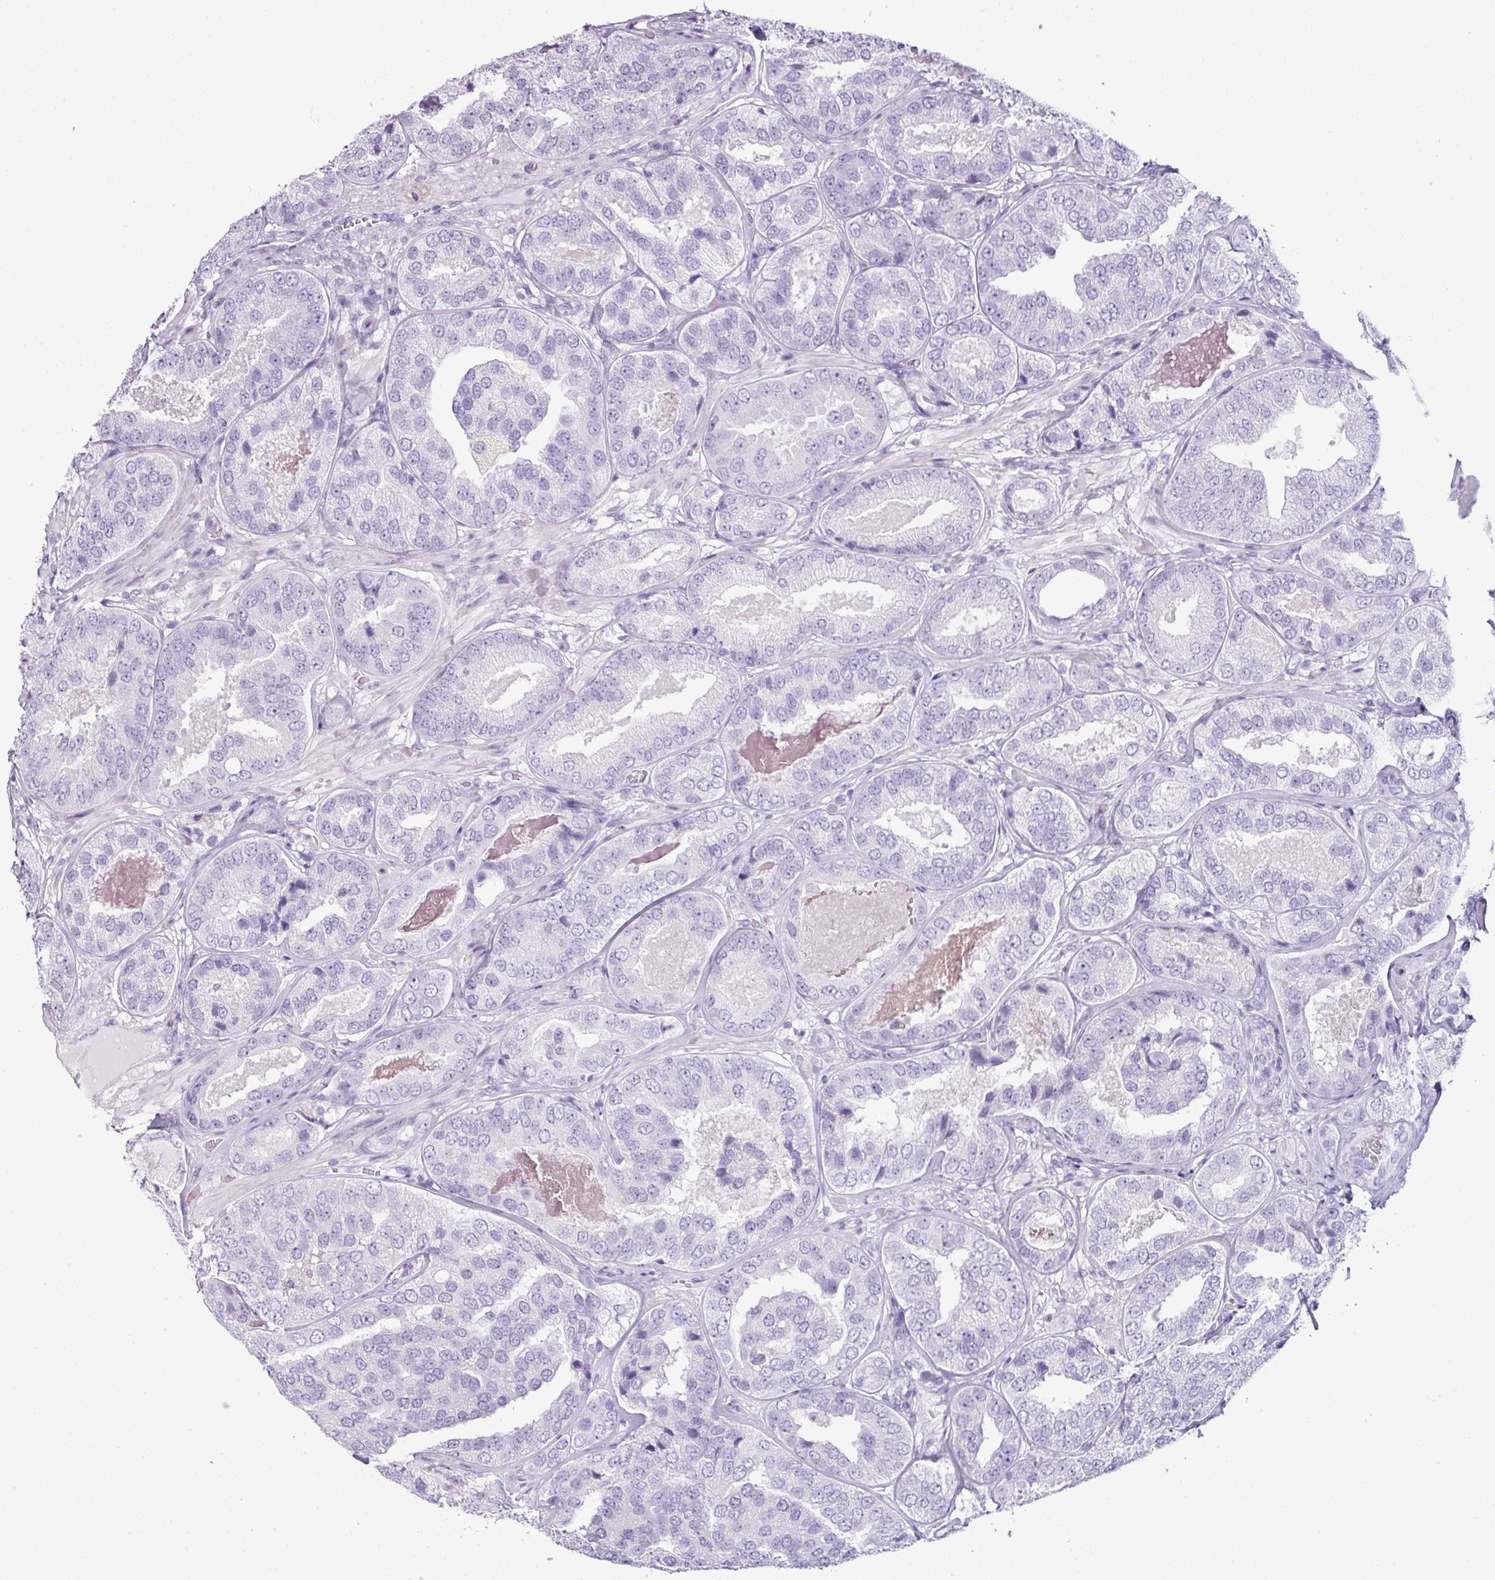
{"staining": {"intensity": "negative", "quantity": "none", "location": "none"}, "tissue": "prostate cancer", "cell_type": "Tumor cells", "image_type": "cancer", "snomed": [{"axis": "morphology", "description": "Adenocarcinoma, High grade"}, {"axis": "topography", "description": "Prostate"}], "caption": "Tumor cells show no significant protein staining in adenocarcinoma (high-grade) (prostate).", "gene": "SCT", "patient": {"sex": "male", "age": 63}}